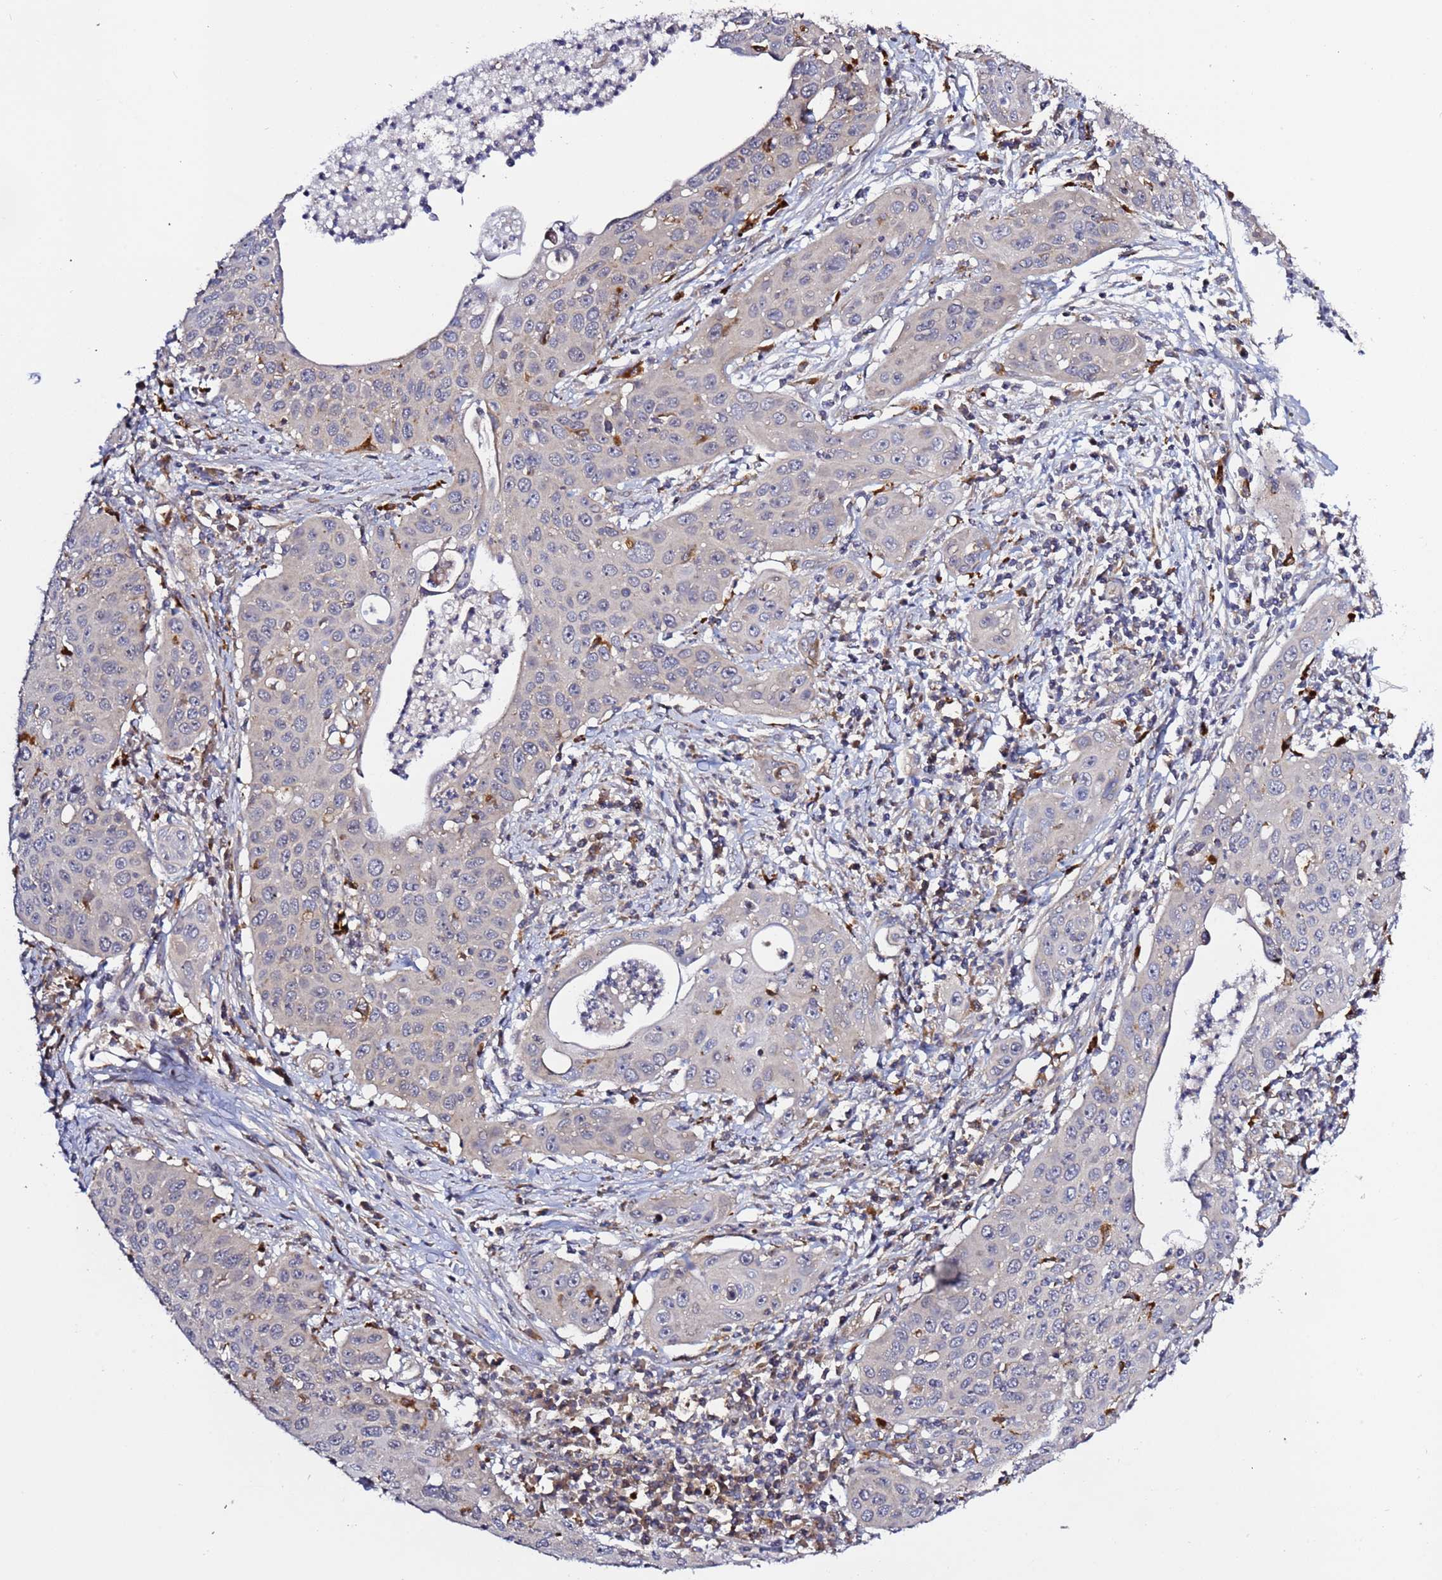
{"staining": {"intensity": "negative", "quantity": "none", "location": "none"}, "tissue": "cervical cancer", "cell_type": "Tumor cells", "image_type": "cancer", "snomed": [{"axis": "morphology", "description": "Squamous cell carcinoma, NOS"}, {"axis": "topography", "description": "Cervix"}], "caption": "IHC histopathology image of human cervical squamous cell carcinoma stained for a protein (brown), which displays no staining in tumor cells.", "gene": "VPS36", "patient": {"sex": "female", "age": 36}}